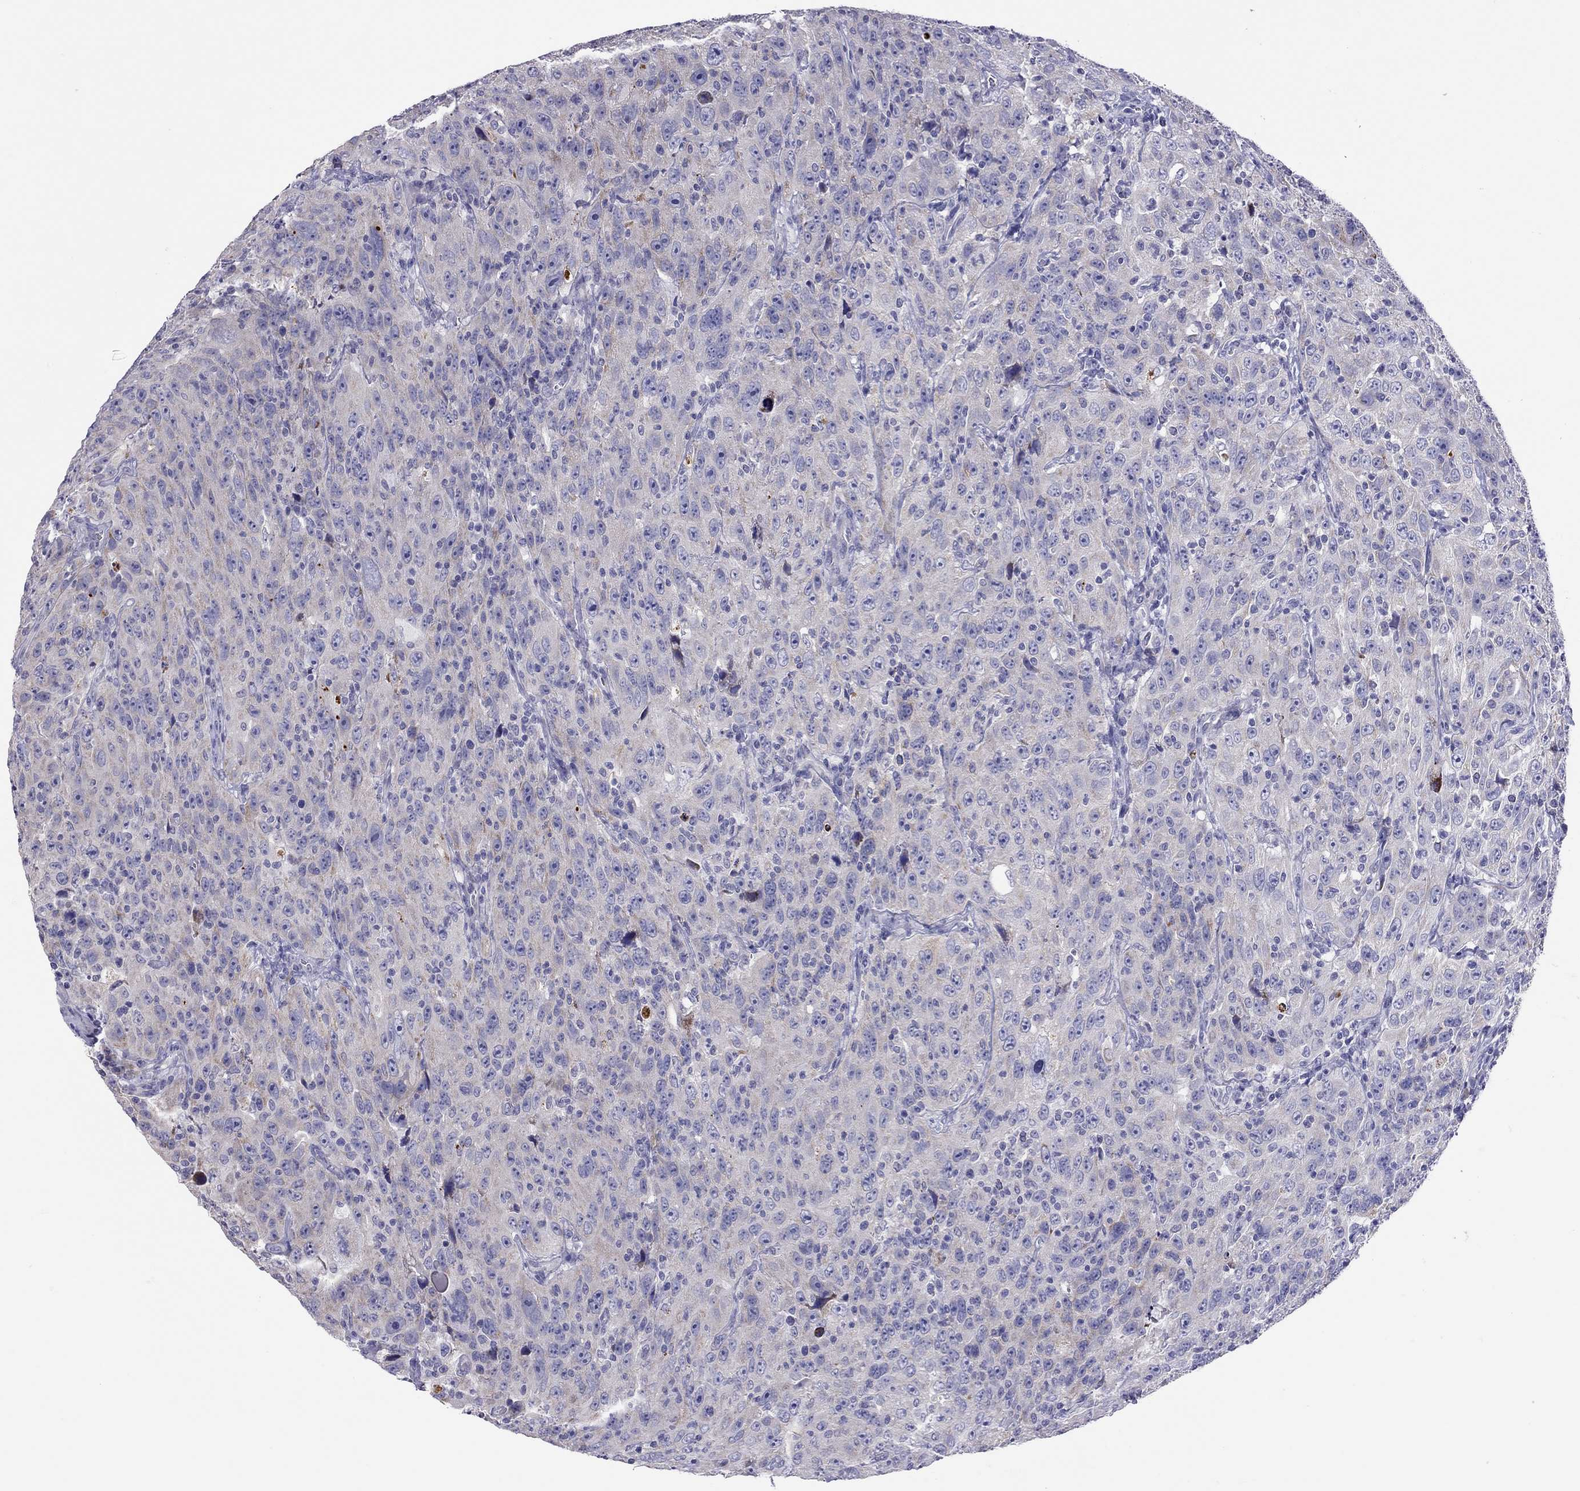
{"staining": {"intensity": "negative", "quantity": "none", "location": "none"}, "tissue": "urothelial cancer", "cell_type": "Tumor cells", "image_type": "cancer", "snomed": [{"axis": "morphology", "description": "Urothelial carcinoma, NOS"}, {"axis": "morphology", "description": "Urothelial carcinoma, High grade"}, {"axis": "topography", "description": "Urinary bladder"}], "caption": "The image demonstrates no significant expression in tumor cells of urothelial cancer. (DAB (3,3'-diaminobenzidine) immunohistochemistry (IHC) with hematoxylin counter stain).", "gene": "COL9A1", "patient": {"sex": "female", "age": 73}}